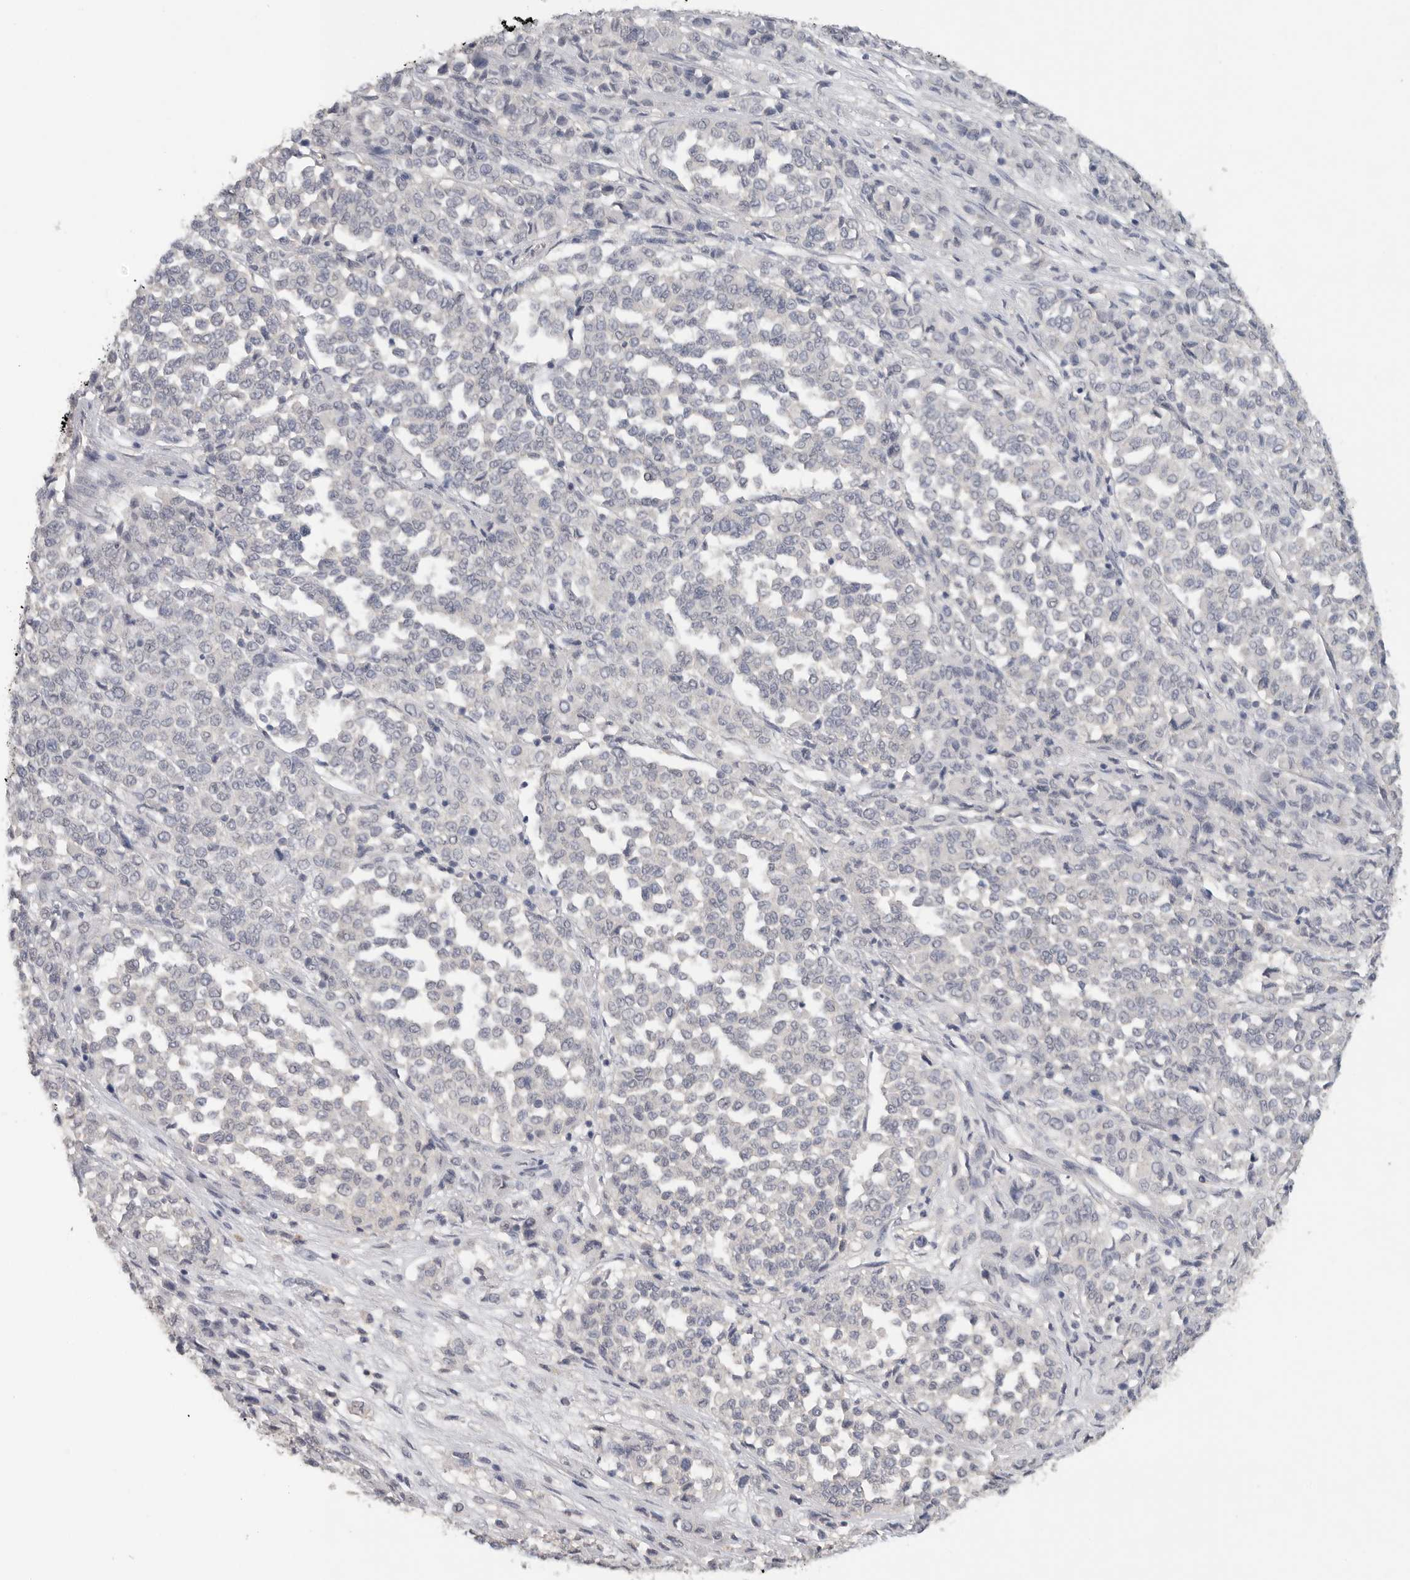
{"staining": {"intensity": "negative", "quantity": "none", "location": "none"}, "tissue": "melanoma", "cell_type": "Tumor cells", "image_type": "cancer", "snomed": [{"axis": "morphology", "description": "Malignant melanoma, Metastatic site"}, {"axis": "topography", "description": "Pancreas"}], "caption": "Tumor cells show no significant positivity in melanoma.", "gene": "REG4", "patient": {"sex": "female", "age": 30}}